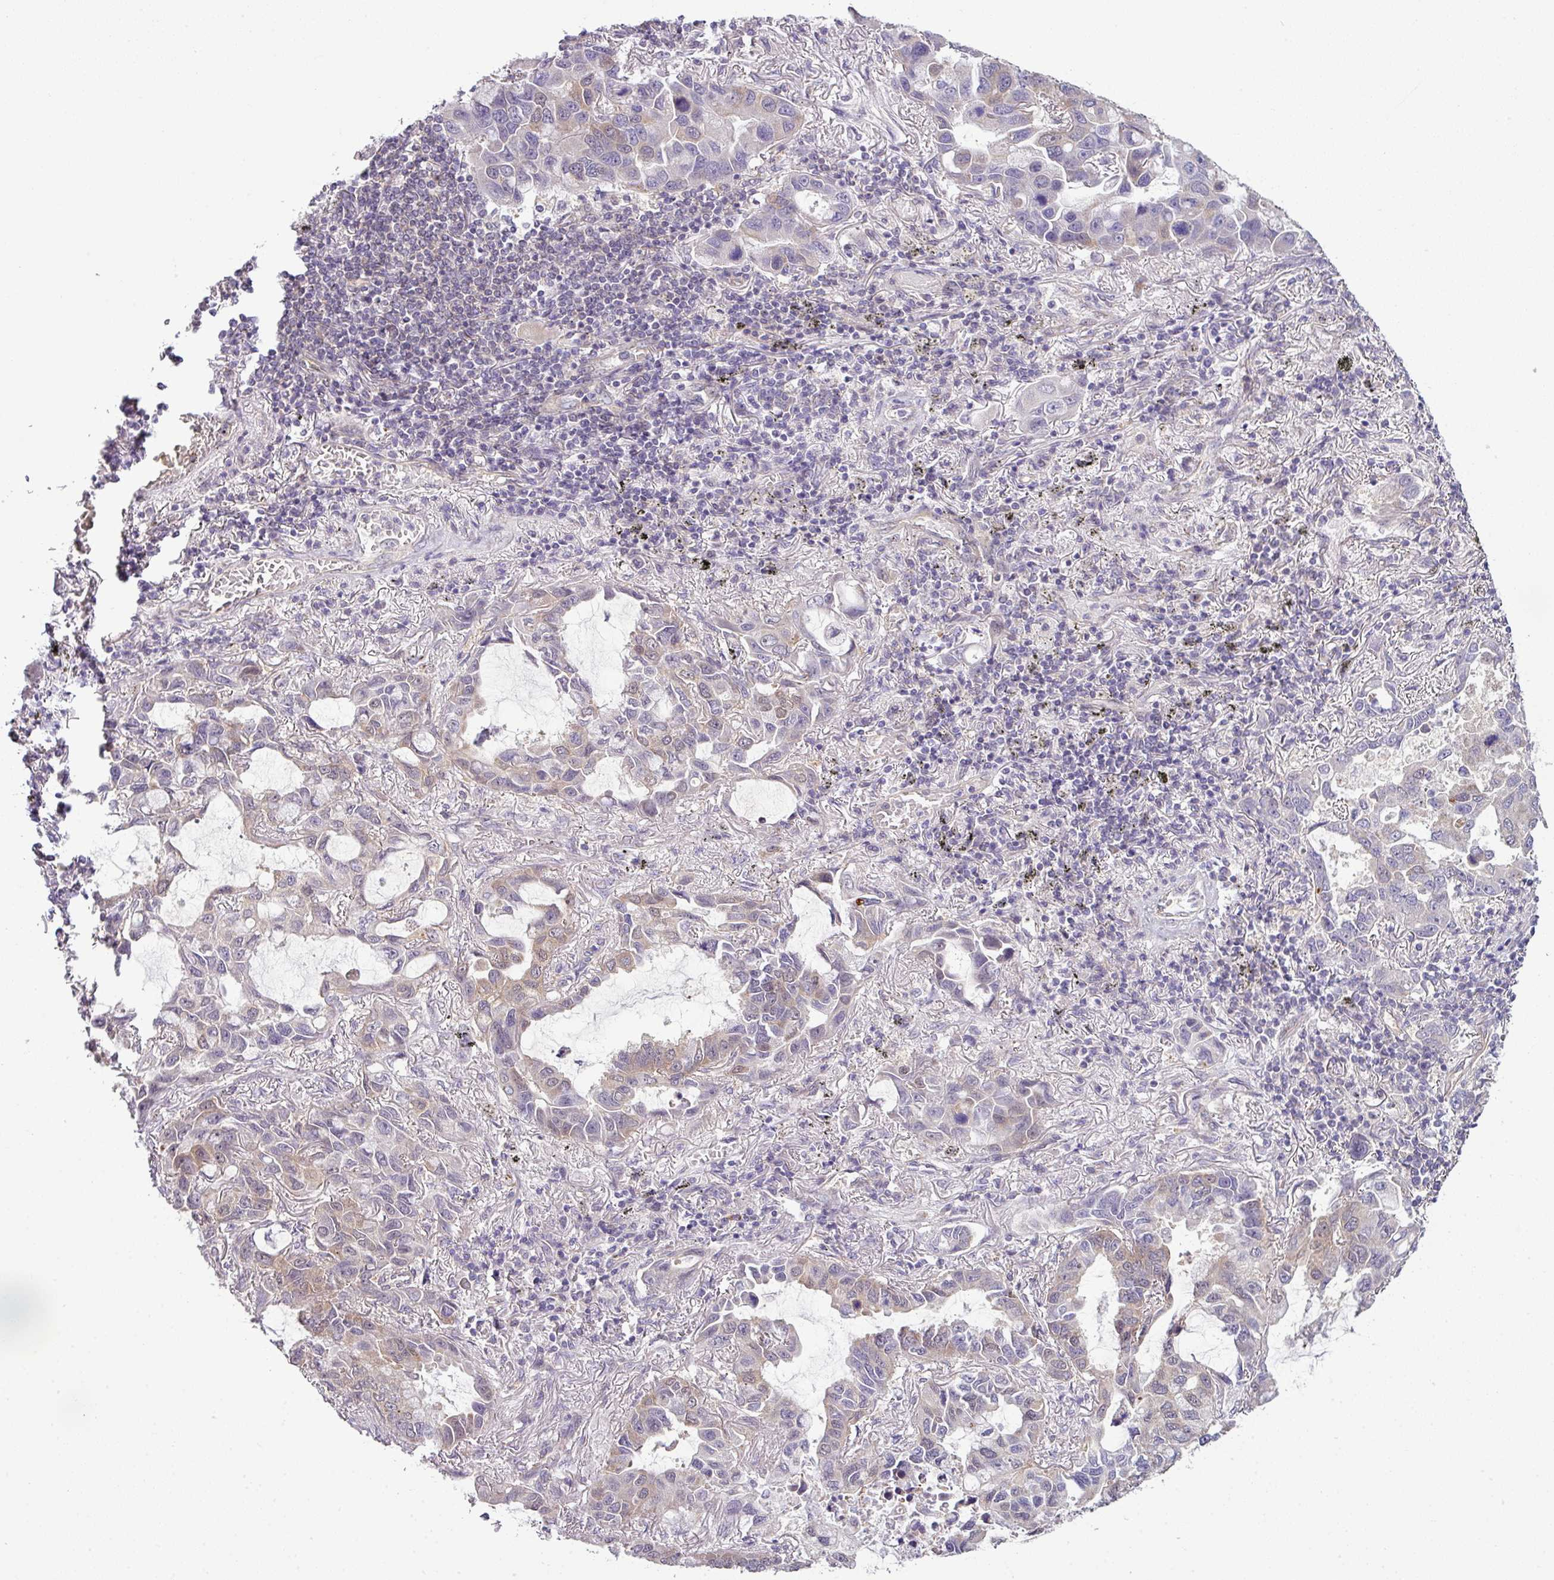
{"staining": {"intensity": "weak", "quantity": "25%-75%", "location": "cytoplasmic/membranous"}, "tissue": "lung cancer", "cell_type": "Tumor cells", "image_type": "cancer", "snomed": [{"axis": "morphology", "description": "Adenocarcinoma, NOS"}, {"axis": "topography", "description": "Lung"}], "caption": "Lung cancer (adenocarcinoma) stained with DAB immunohistochemistry (IHC) exhibits low levels of weak cytoplasmic/membranous staining in approximately 25%-75% of tumor cells.", "gene": "DERPC", "patient": {"sex": "male", "age": 64}}